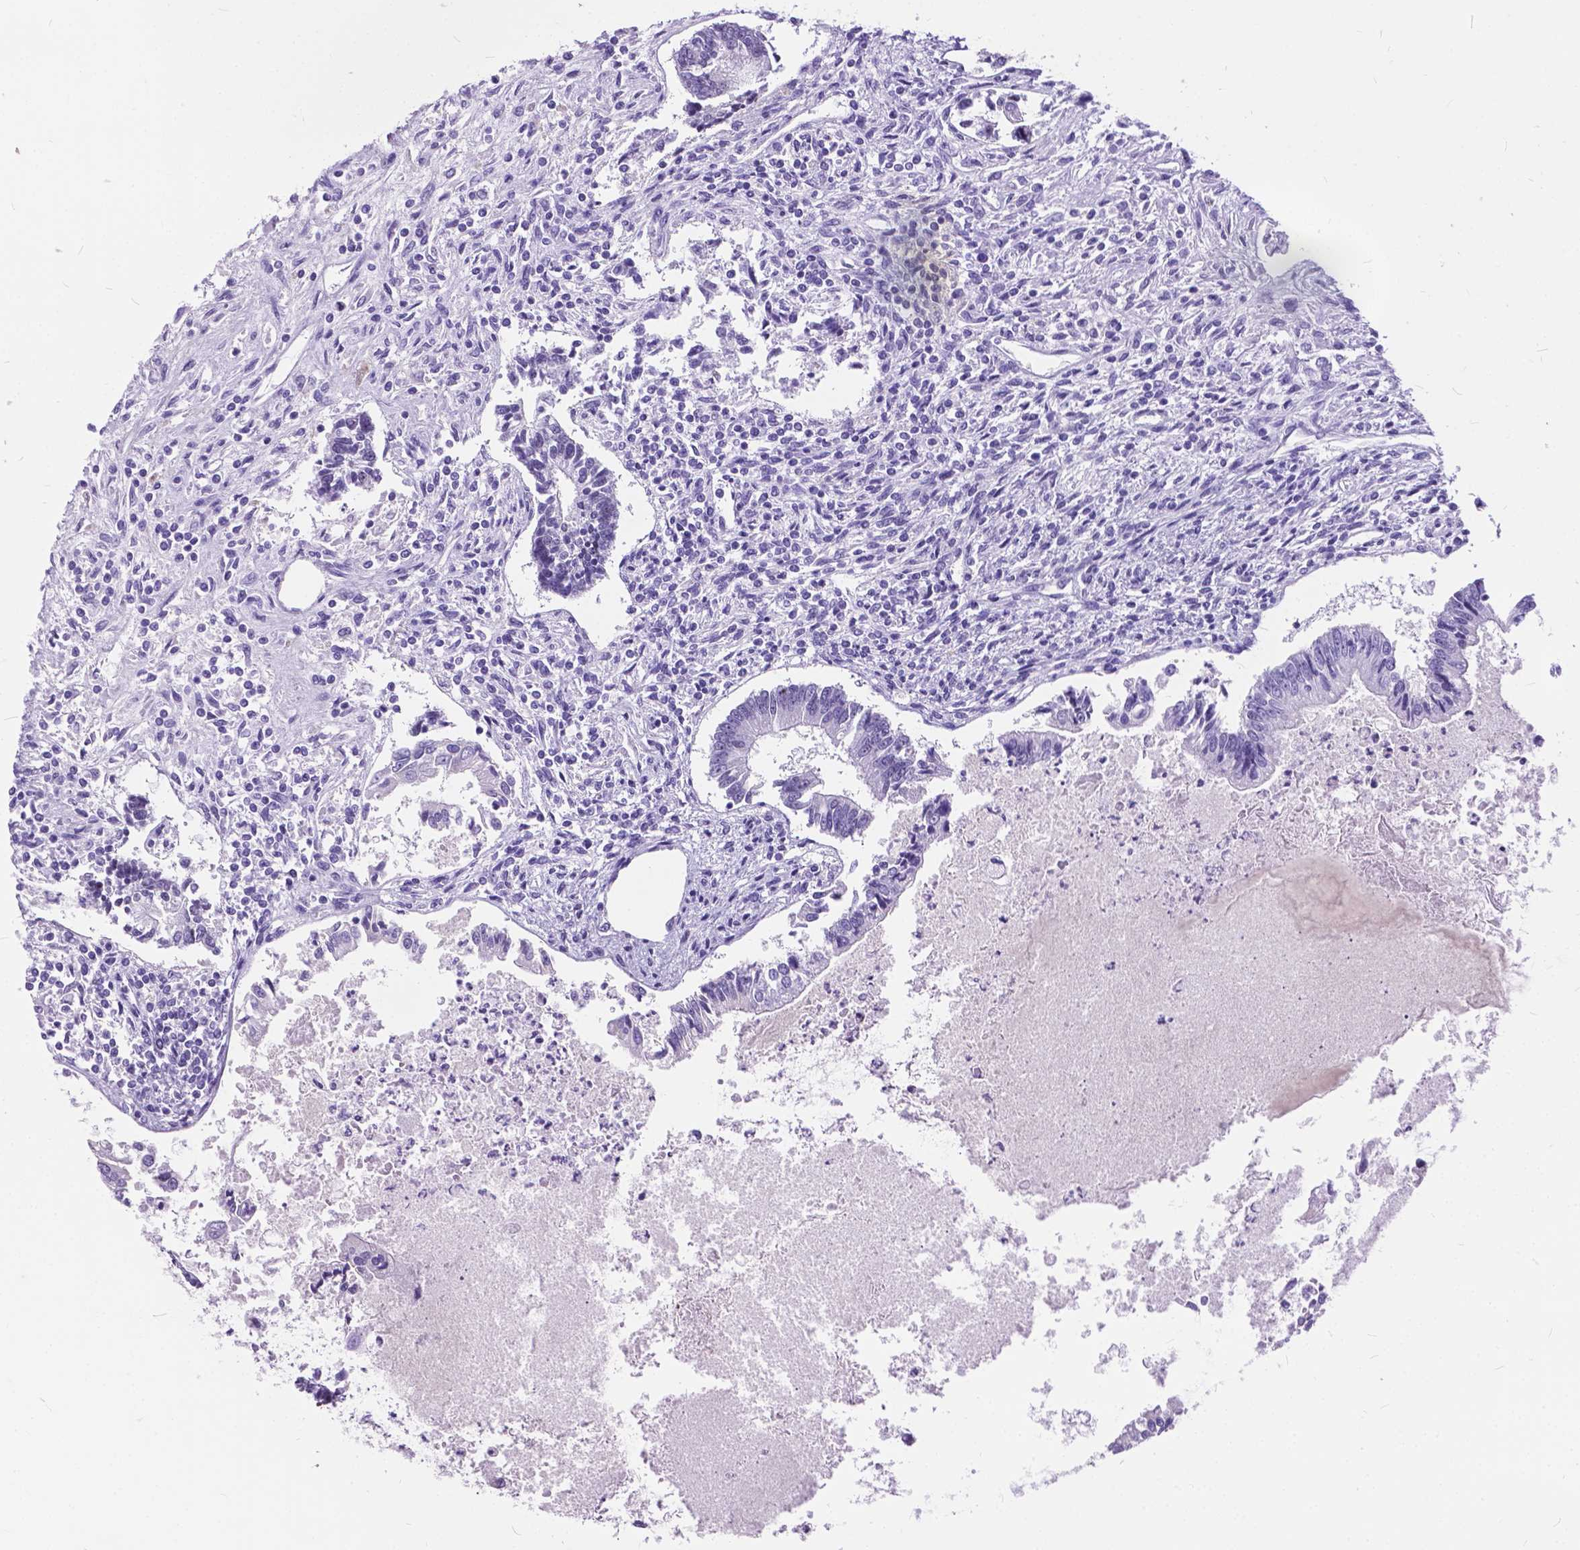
{"staining": {"intensity": "negative", "quantity": "none", "location": "none"}, "tissue": "testis cancer", "cell_type": "Tumor cells", "image_type": "cancer", "snomed": [{"axis": "morphology", "description": "Carcinoma, Embryonal, NOS"}, {"axis": "topography", "description": "Testis"}], "caption": "Immunohistochemical staining of human testis cancer shows no significant staining in tumor cells.", "gene": "BSND", "patient": {"sex": "male", "age": 37}}